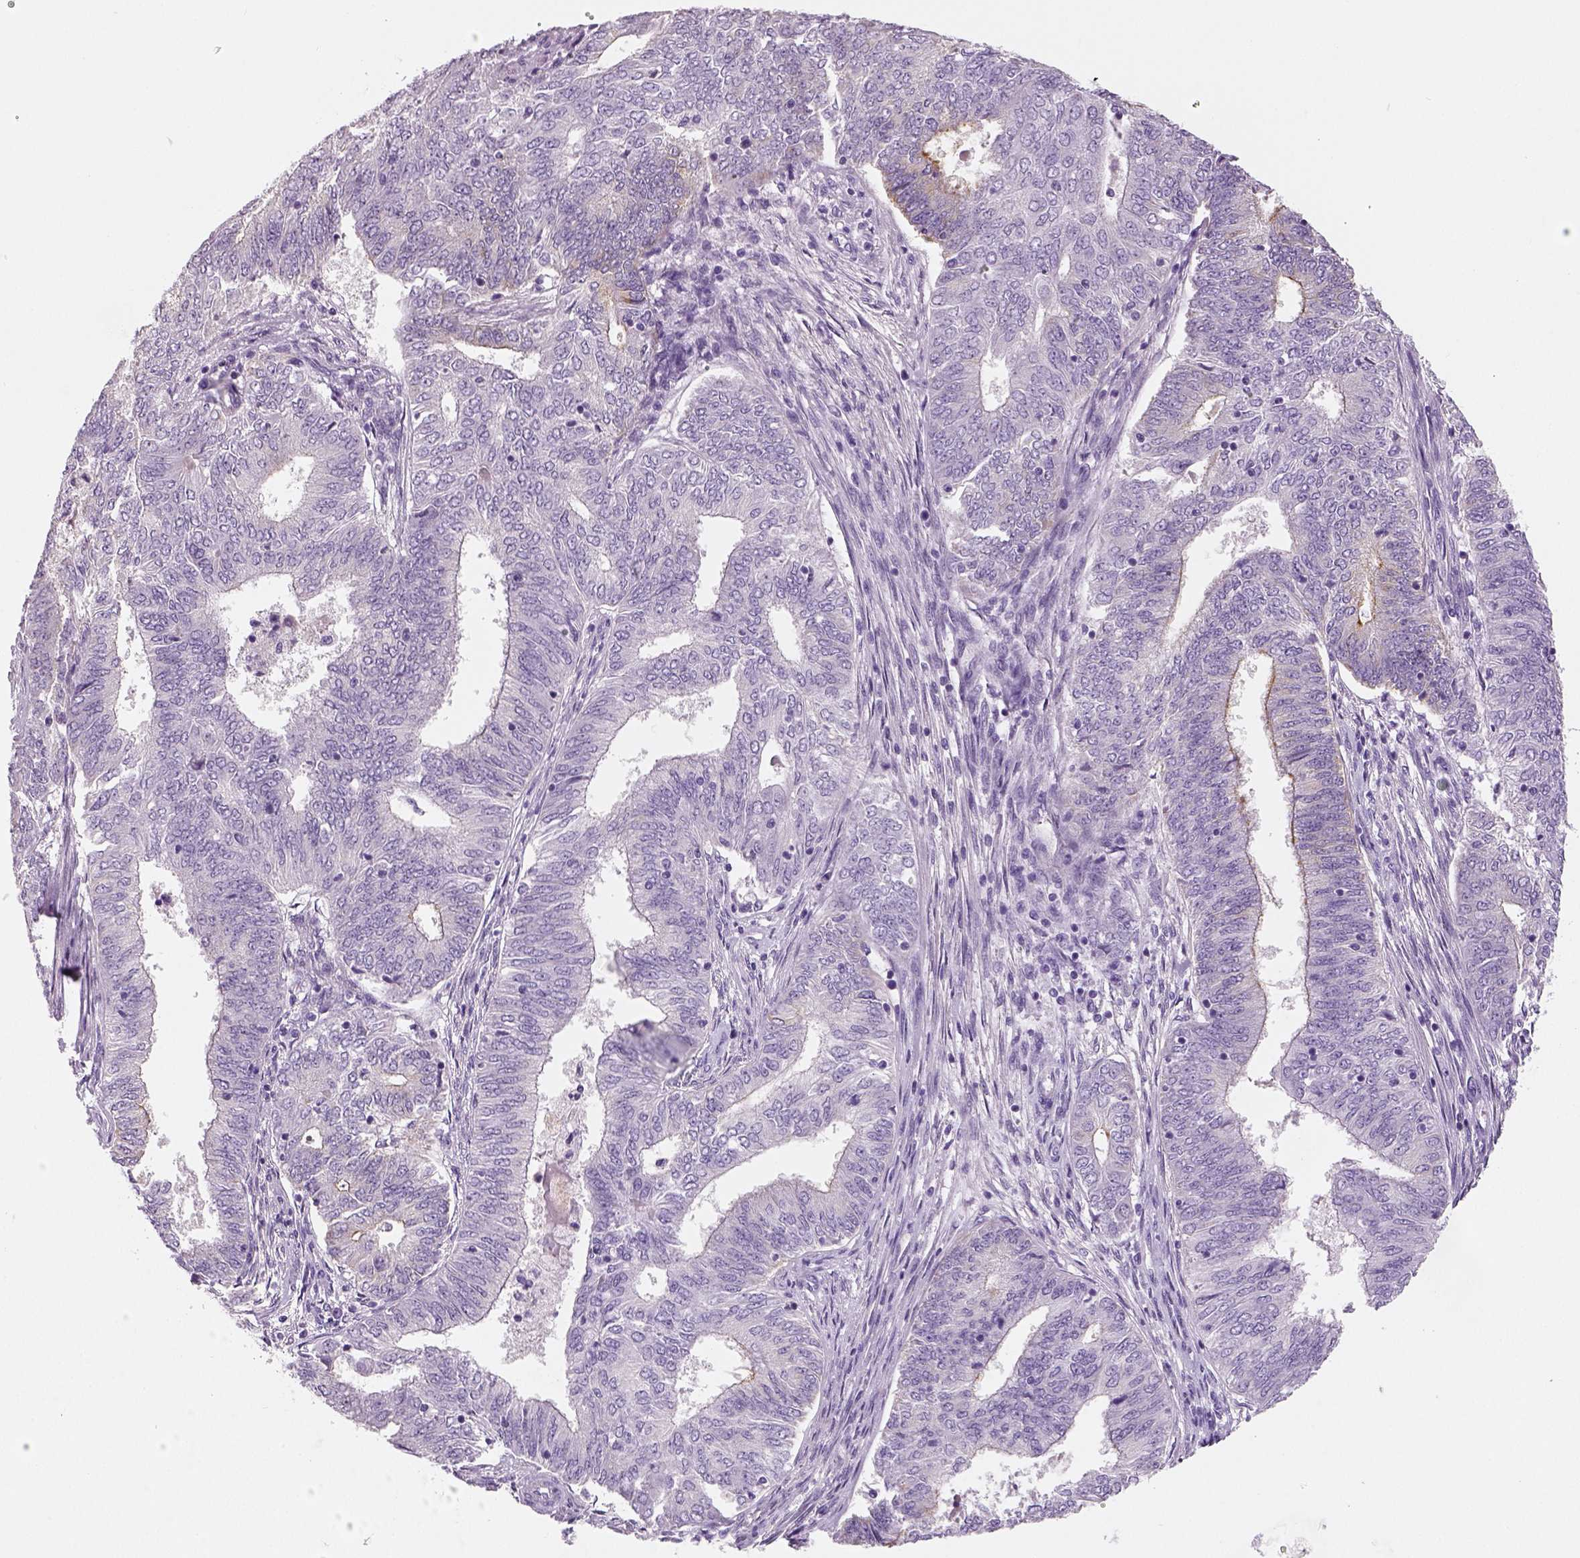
{"staining": {"intensity": "negative", "quantity": "none", "location": "none"}, "tissue": "endometrial cancer", "cell_type": "Tumor cells", "image_type": "cancer", "snomed": [{"axis": "morphology", "description": "Adenocarcinoma, NOS"}, {"axis": "topography", "description": "Endometrium"}], "caption": "Tumor cells are negative for brown protein staining in endometrial cancer (adenocarcinoma).", "gene": "TSPAN7", "patient": {"sex": "female", "age": 62}}